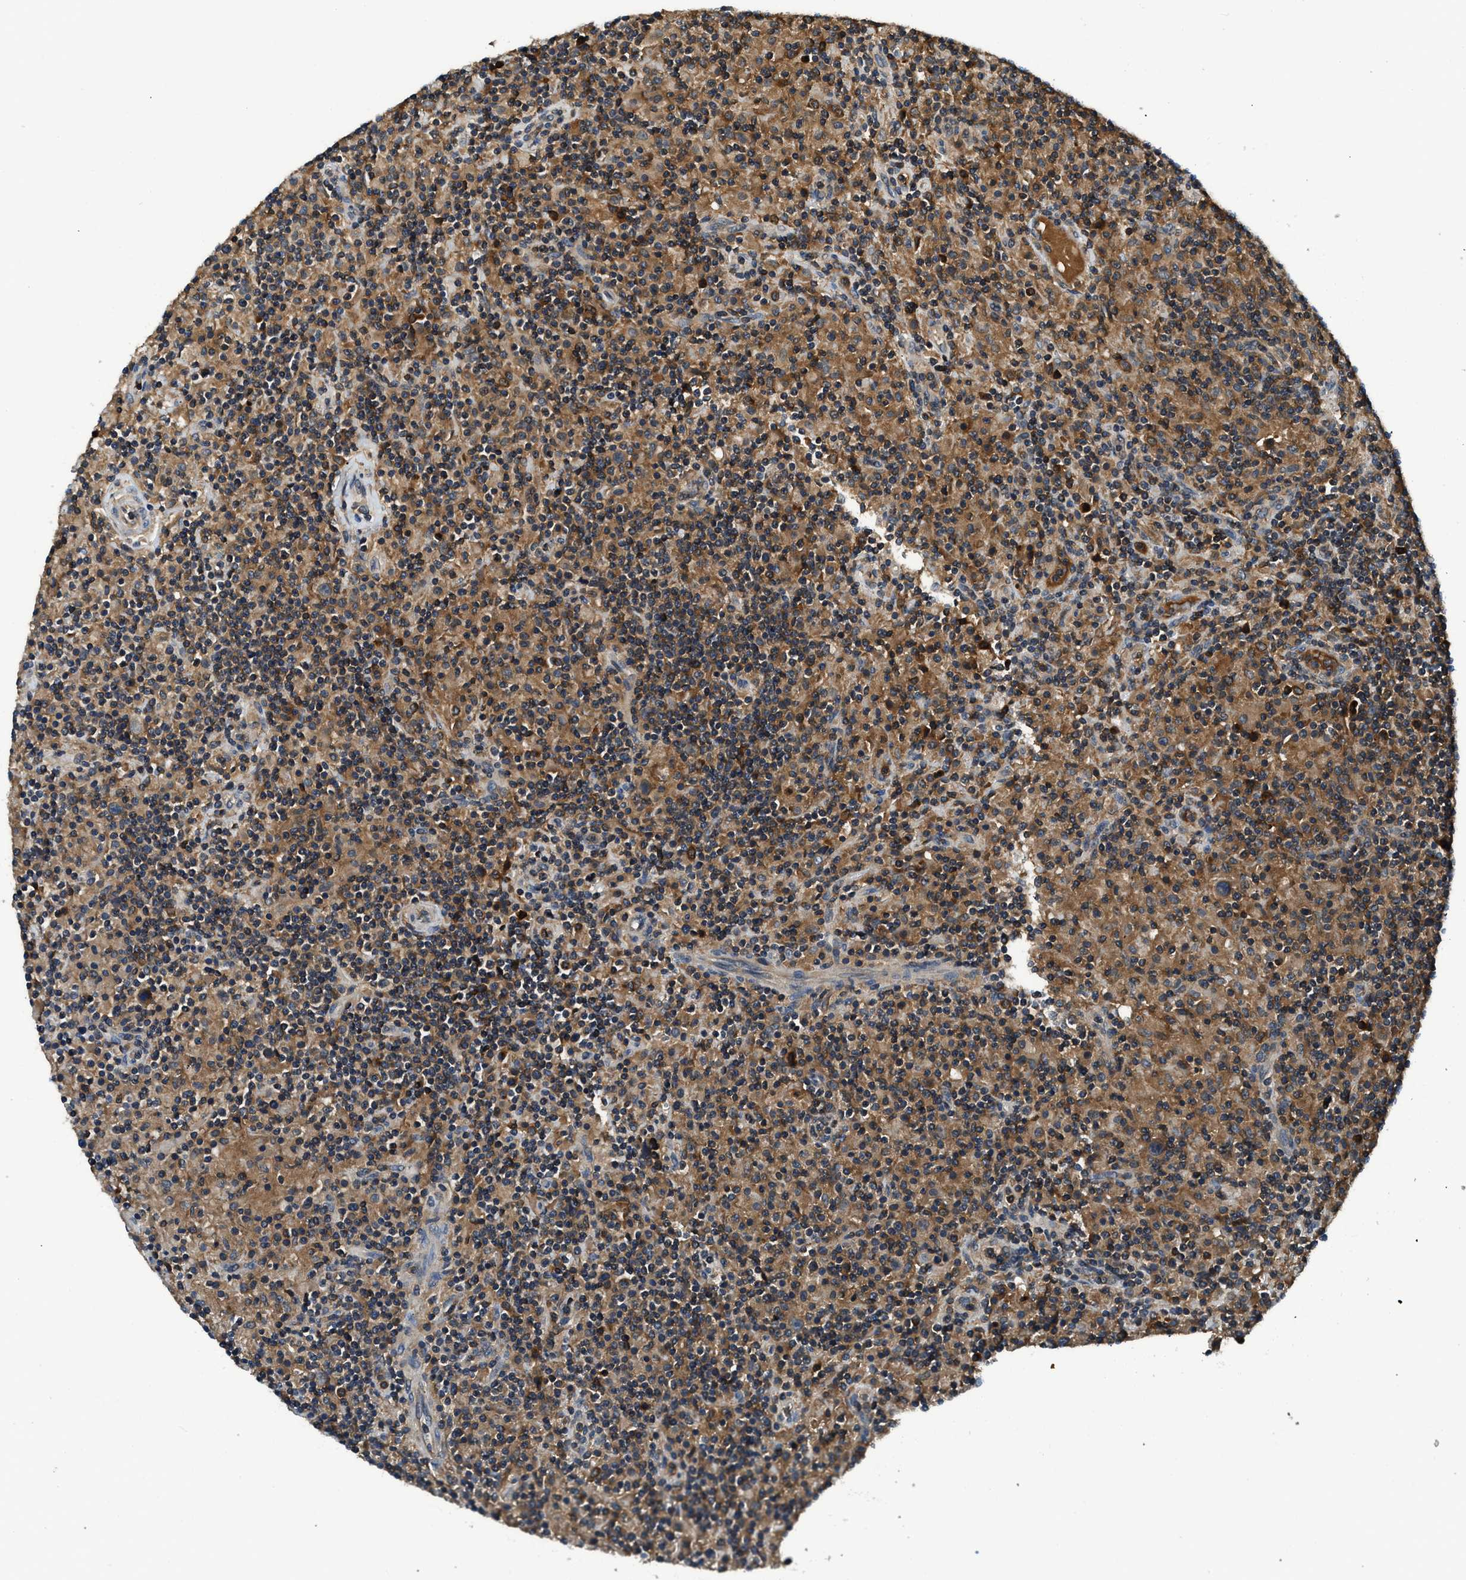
{"staining": {"intensity": "weak", "quantity": "25%-75%", "location": "cytoplasmic/membranous"}, "tissue": "lymphoma", "cell_type": "Tumor cells", "image_type": "cancer", "snomed": [{"axis": "morphology", "description": "Hodgkin's disease, NOS"}, {"axis": "topography", "description": "Lymph node"}], "caption": "Immunohistochemistry image of neoplastic tissue: human Hodgkin's disease stained using immunohistochemistry (IHC) demonstrates low levels of weak protein expression localized specifically in the cytoplasmic/membranous of tumor cells, appearing as a cytoplasmic/membranous brown color.", "gene": "PAFAH2", "patient": {"sex": "male", "age": 70}}